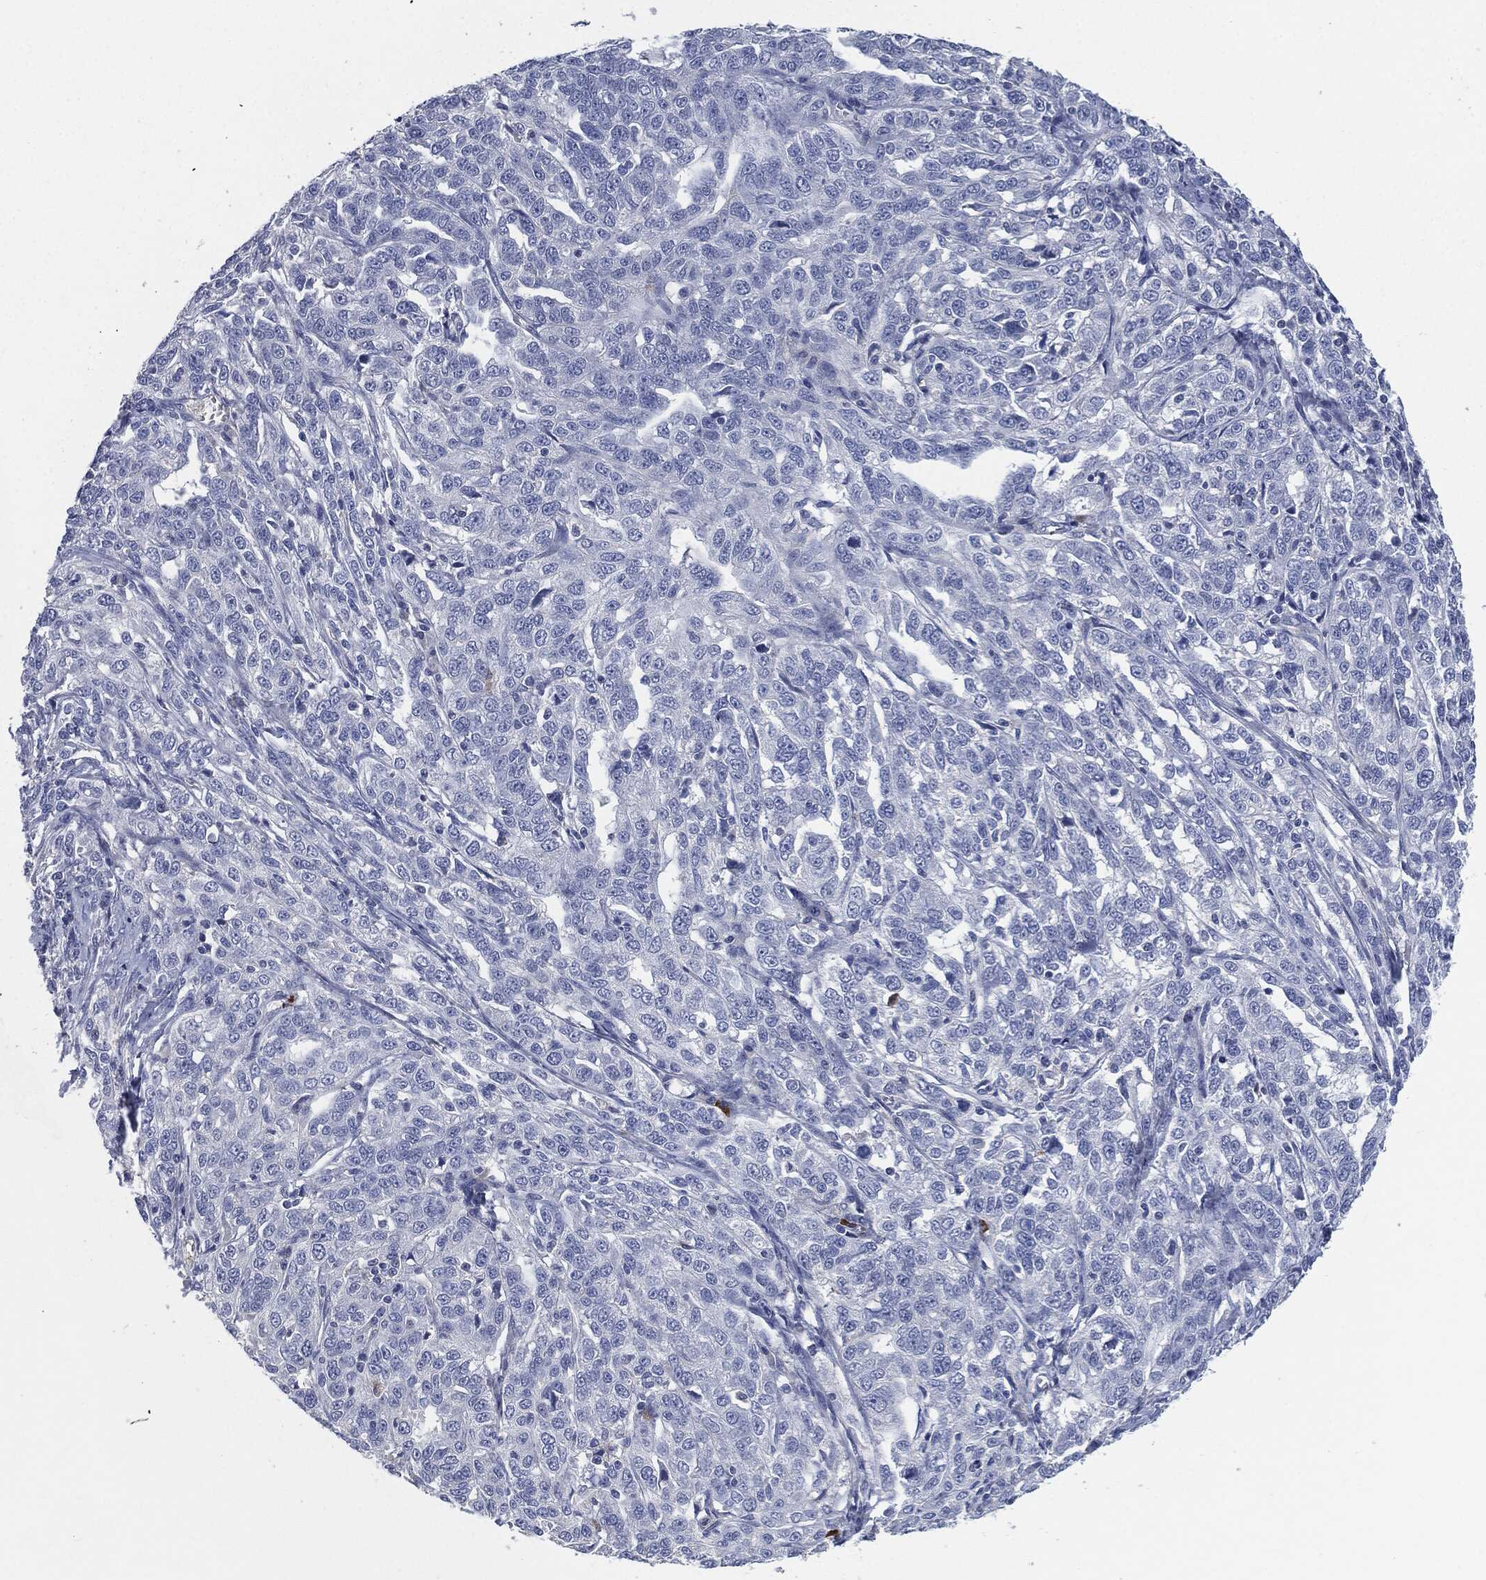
{"staining": {"intensity": "negative", "quantity": "none", "location": "none"}, "tissue": "ovarian cancer", "cell_type": "Tumor cells", "image_type": "cancer", "snomed": [{"axis": "morphology", "description": "Cystadenocarcinoma, serous, NOS"}, {"axis": "topography", "description": "Ovary"}], "caption": "The photomicrograph shows no significant staining in tumor cells of ovarian cancer.", "gene": "CD27", "patient": {"sex": "female", "age": 71}}